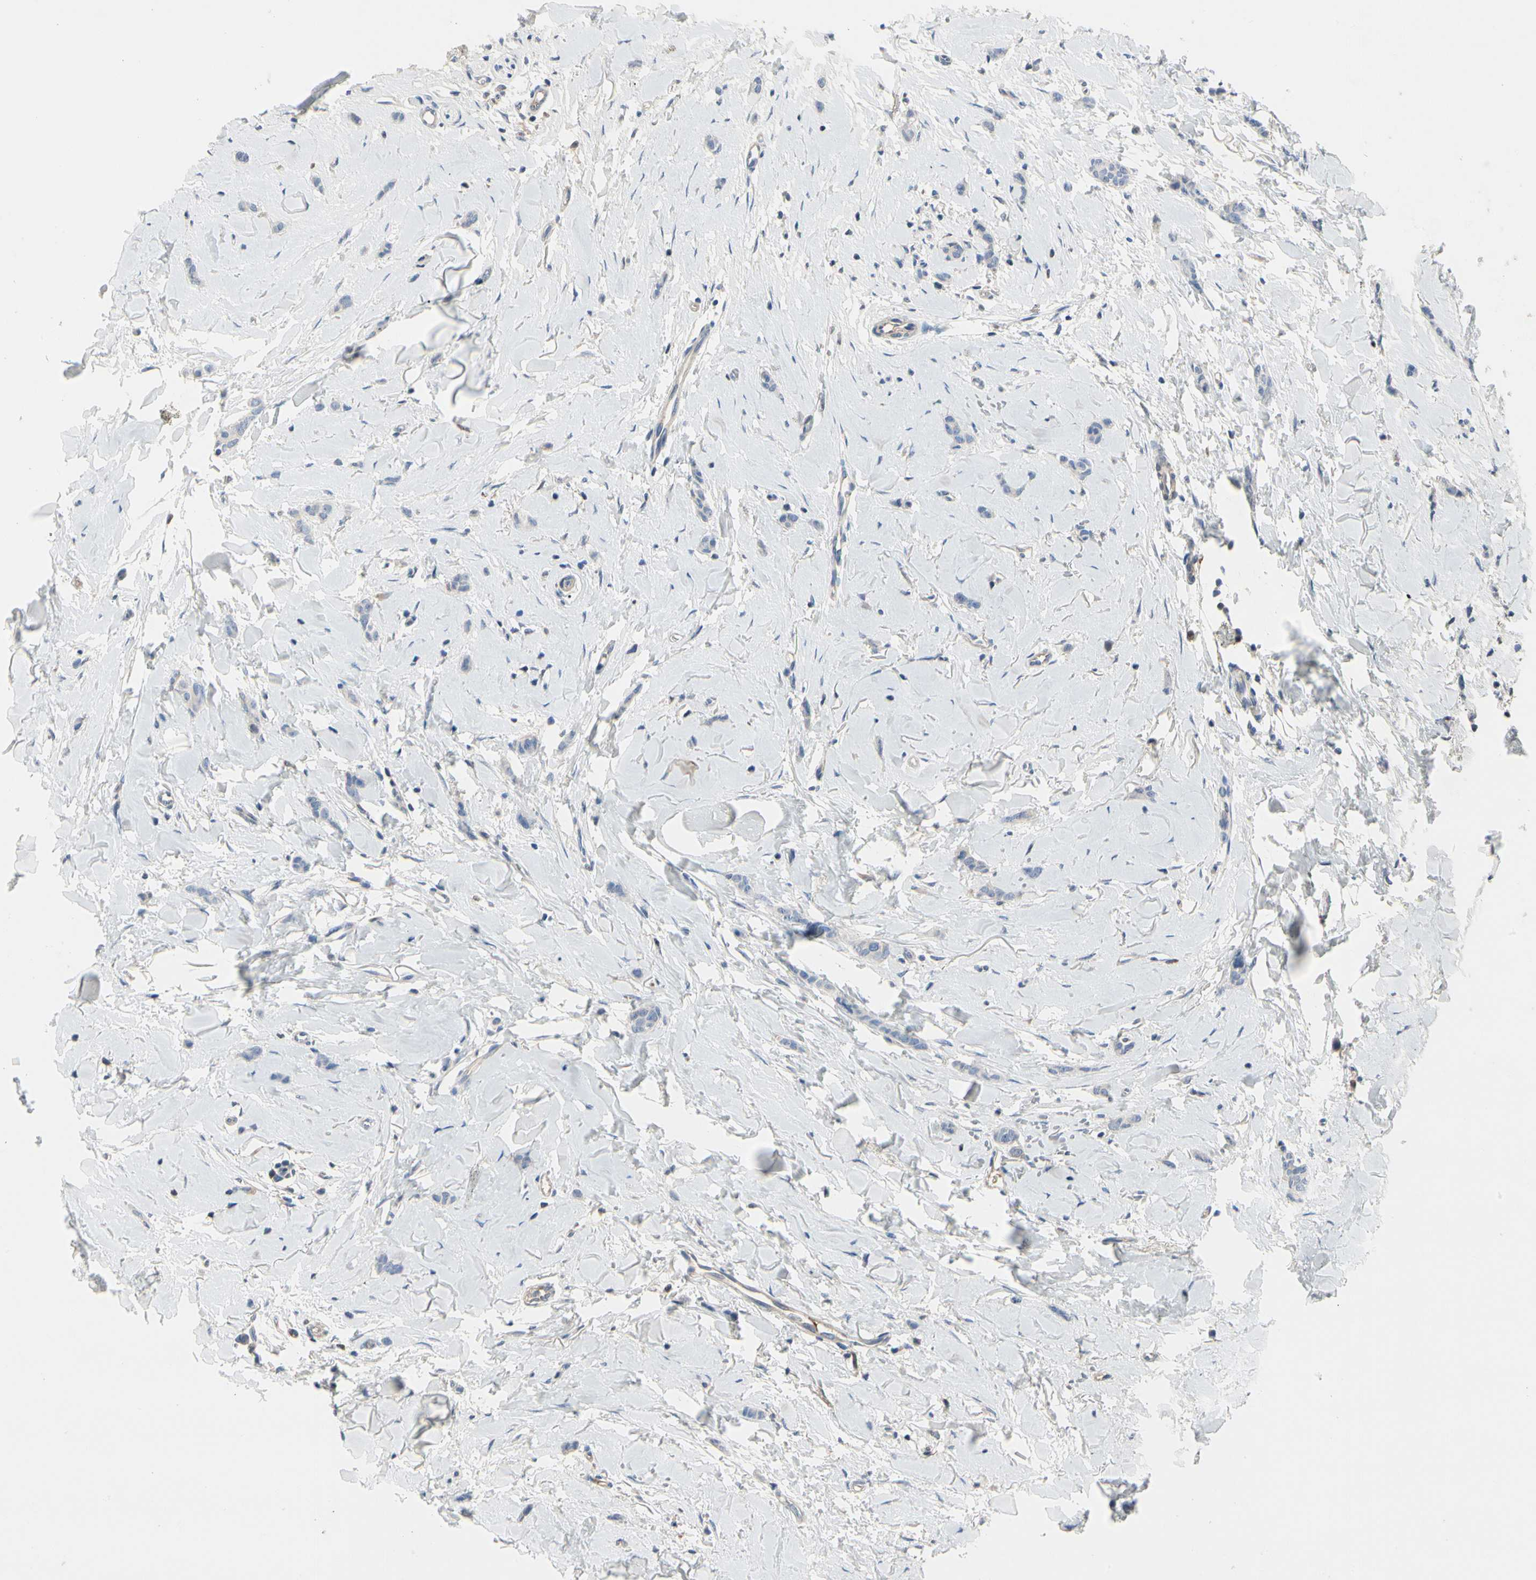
{"staining": {"intensity": "negative", "quantity": "none", "location": "none"}, "tissue": "breast cancer", "cell_type": "Tumor cells", "image_type": "cancer", "snomed": [{"axis": "morphology", "description": "Lobular carcinoma"}, {"axis": "topography", "description": "Skin"}, {"axis": "topography", "description": "Breast"}], "caption": "Tumor cells are negative for protein expression in human breast cancer.", "gene": "ECRG4", "patient": {"sex": "female", "age": 46}}